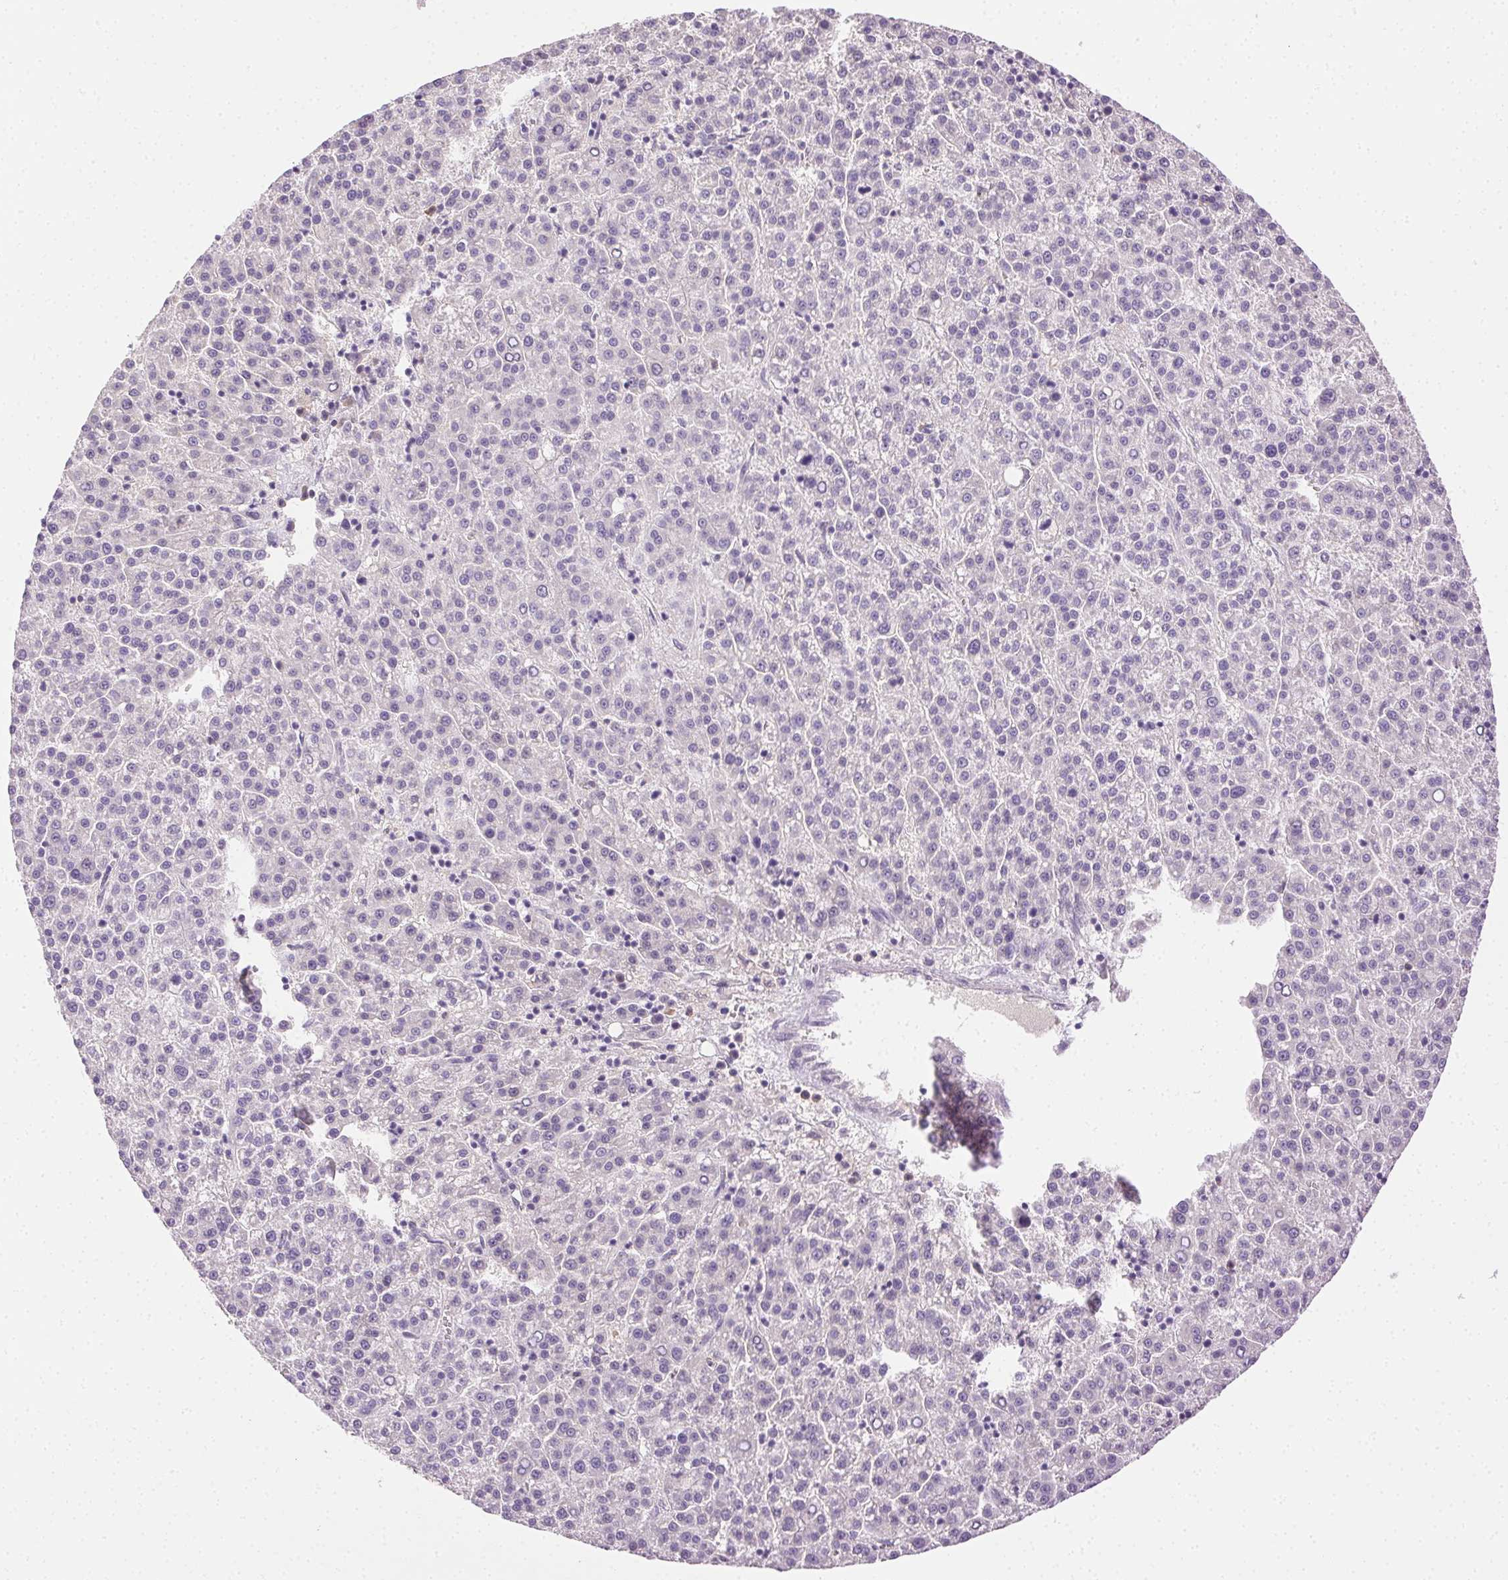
{"staining": {"intensity": "negative", "quantity": "none", "location": "none"}, "tissue": "liver cancer", "cell_type": "Tumor cells", "image_type": "cancer", "snomed": [{"axis": "morphology", "description": "Carcinoma, Hepatocellular, NOS"}, {"axis": "topography", "description": "Liver"}], "caption": "Immunohistochemical staining of human liver cancer exhibits no significant positivity in tumor cells. (DAB IHC visualized using brightfield microscopy, high magnification).", "gene": "BPIFB2", "patient": {"sex": "female", "age": 58}}